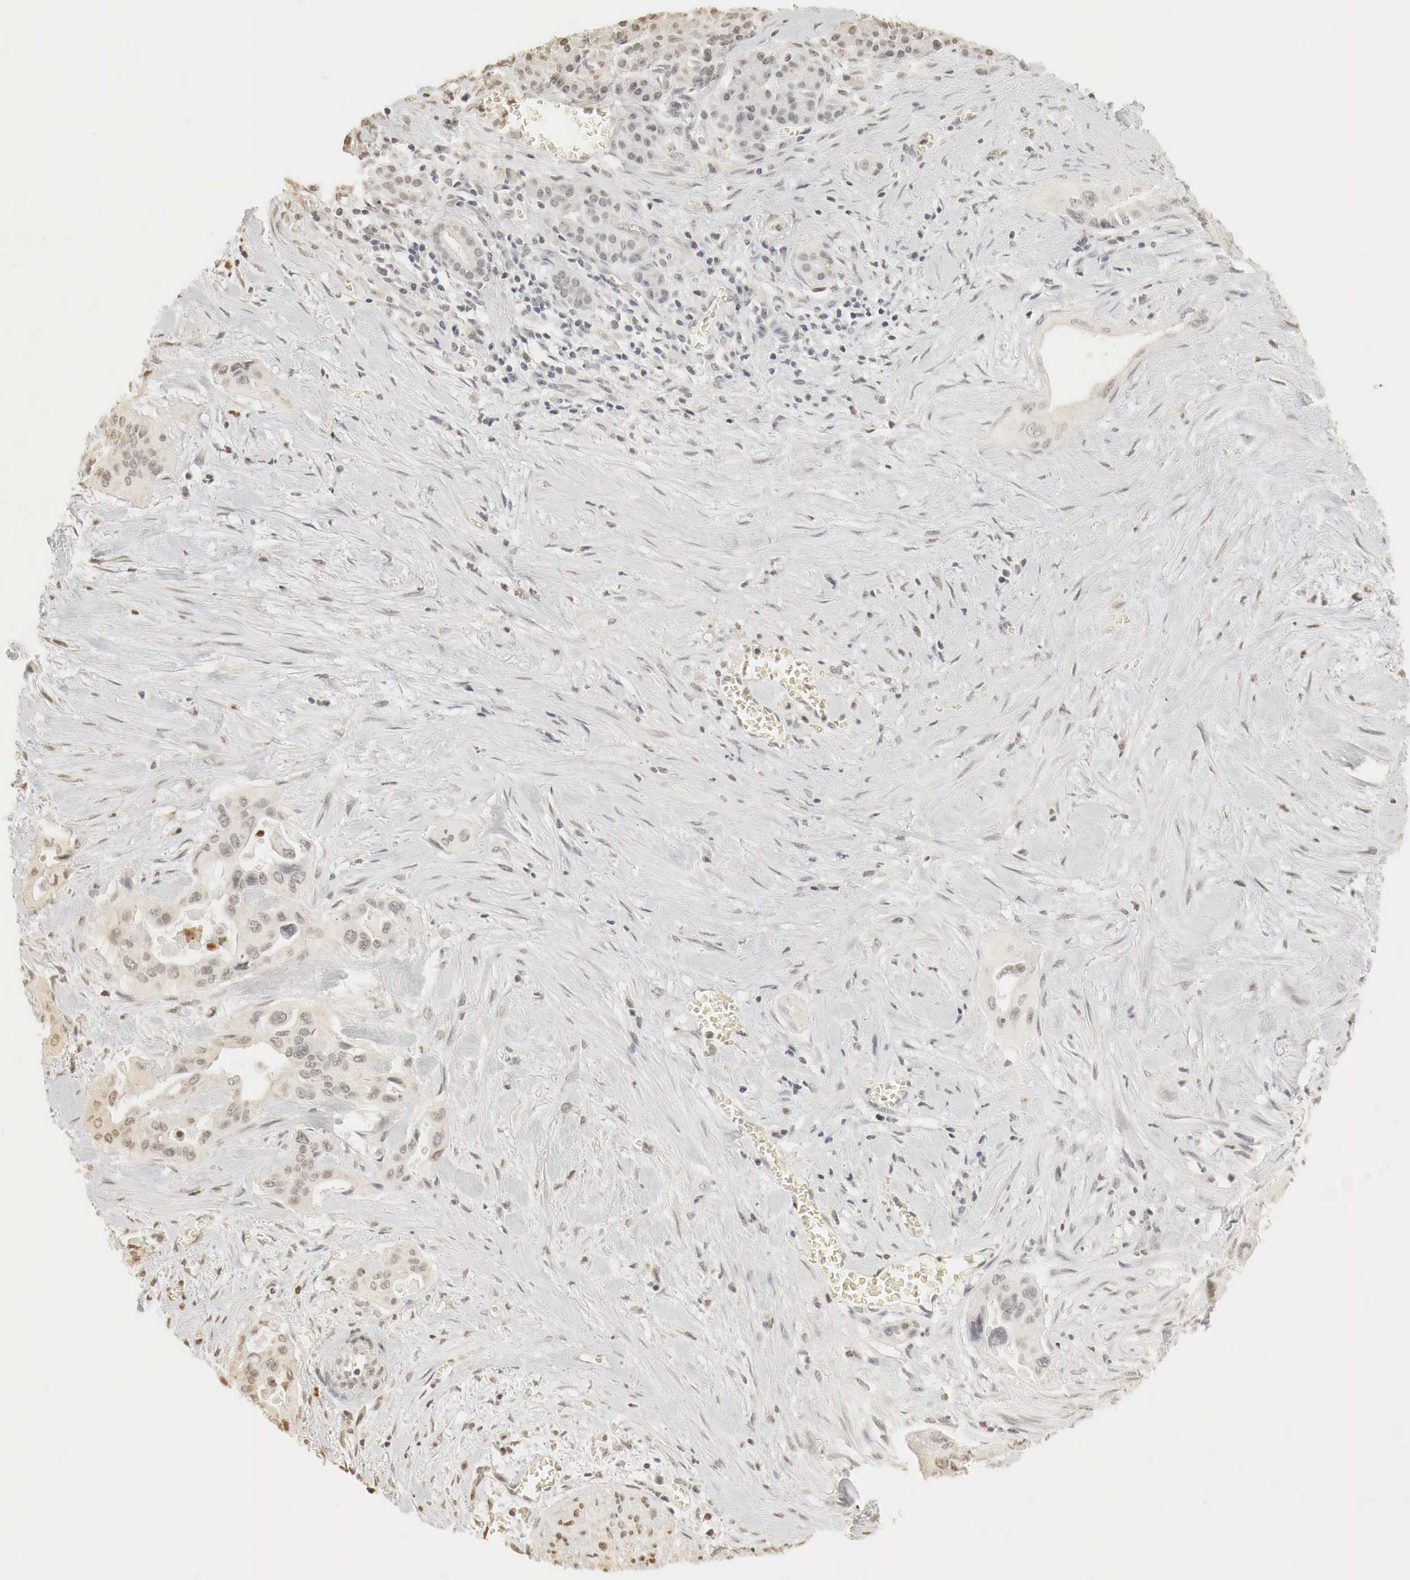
{"staining": {"intensity": "weak", "quantity": "25%-75%", "location": "cytoplasmic/membranous,nuclear"}, "tissue": "pancreatic cancer", "cell_type": "Tumor cells", "image_type": "cancer", "snomed": [{"axis": "morphology", "description": "Adenocarcinoma, NOS"}, {"axis": "topography", "description": "Pancreas"}], "caption": "A micrograph showing weak cytoplasmic/membranous and nuclear expression in approximately 25%-75% of tumor cells in adenocarcinoma (pancreatic), as visualized by brown immunohistochemical staining.", "gene": "ERBB4", "patient": {"sex": "male", "age": 77}}